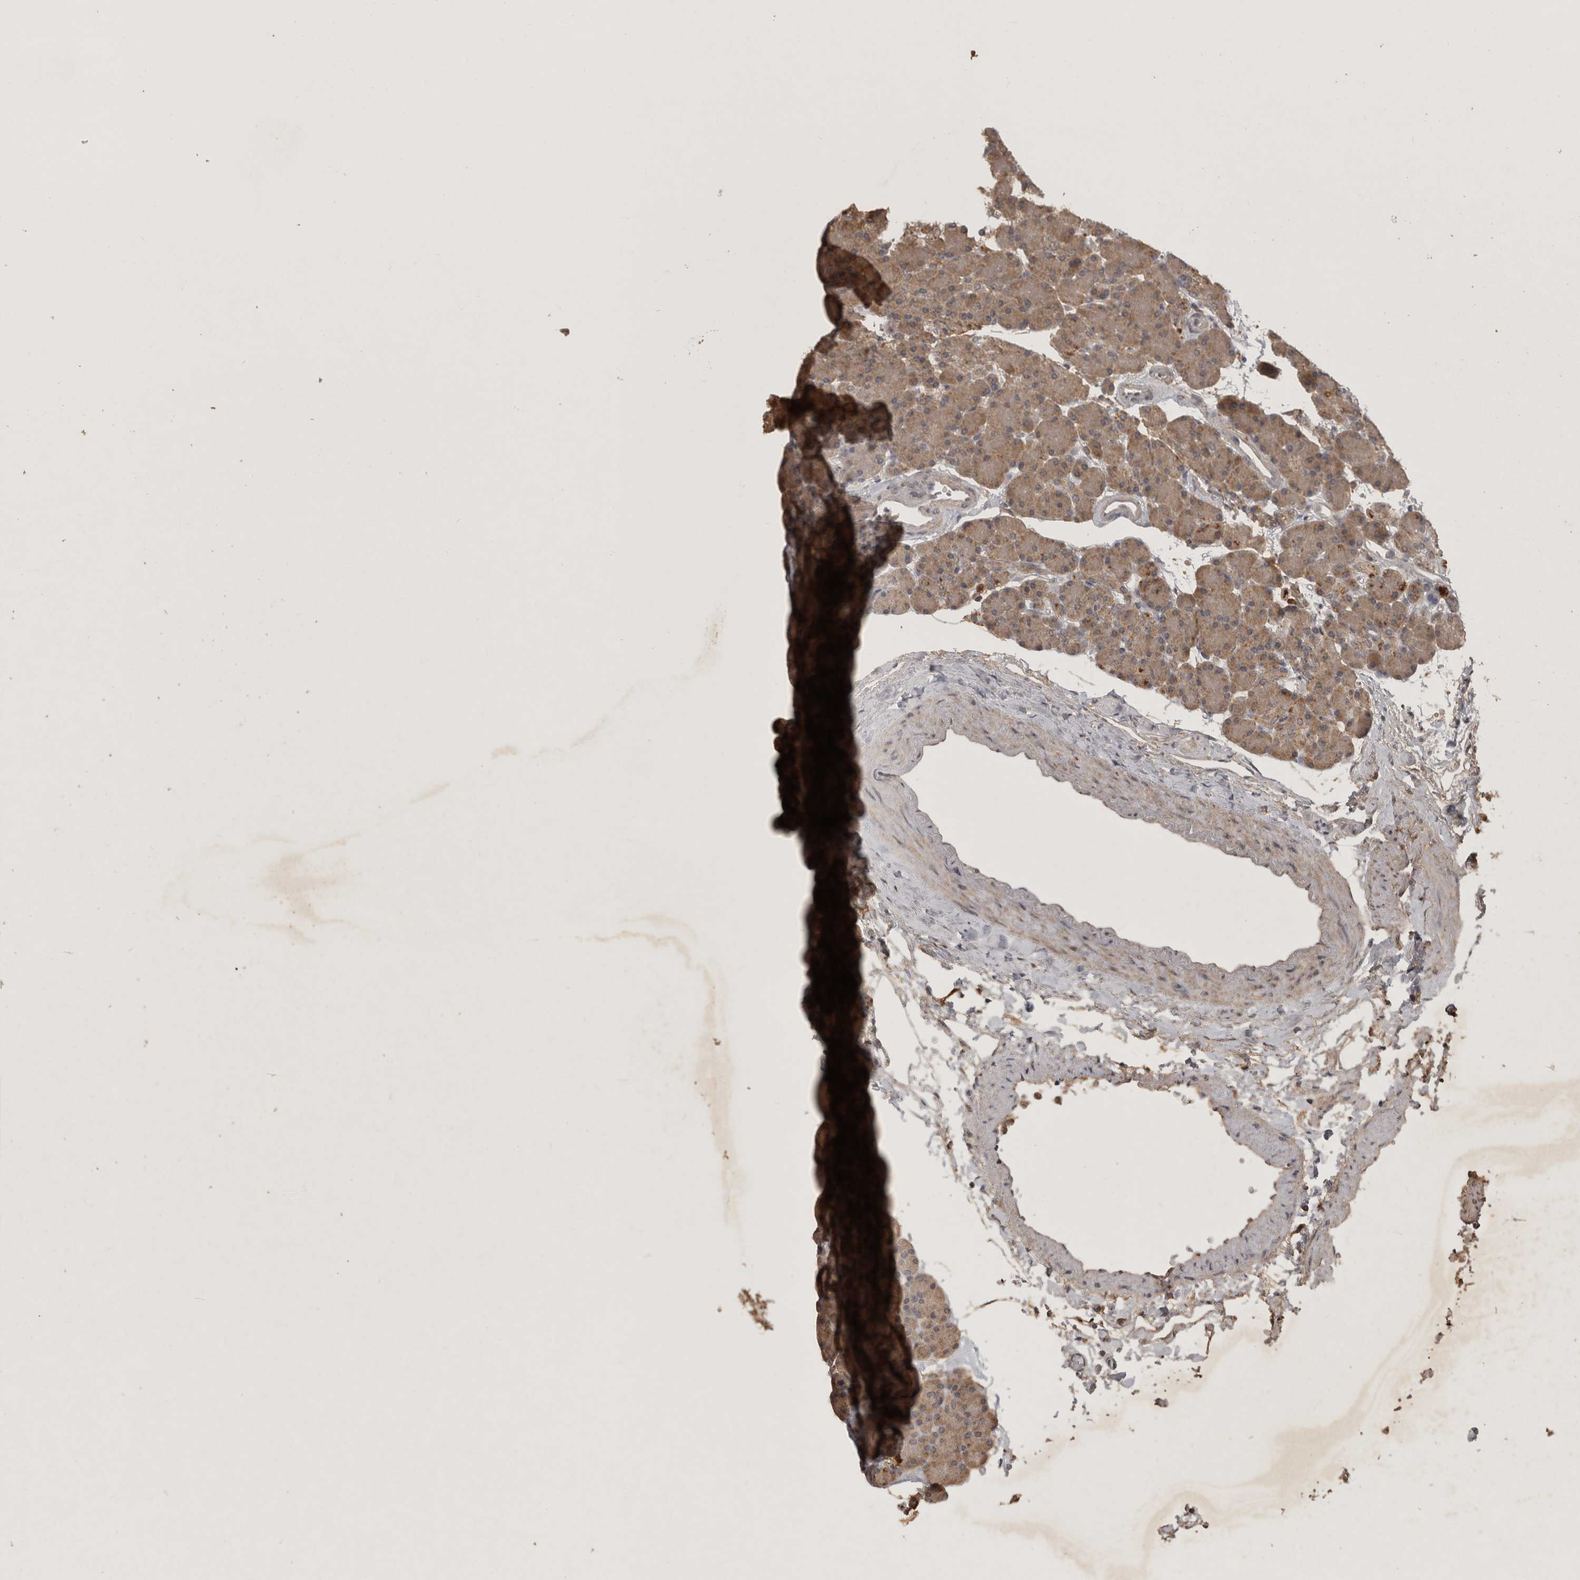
{"staining": {"intensity": "moderate", "quantity": ">75%", "location": "cytoplasmic/membranous"}, "tissue": "pancreas", "cell_type": "Exocrine glandular cells", "image_type": "normal", "snomed": [{"axis": "morphology", "description": "Normal tissue, NOS"}, {"axis": "topography", "description": "Pancreas"}], "caption": "The immunohistochemical stain shows moderate cytoplasmic/membranous positivity in exocrine glandular cells of normal pancreas.", "gene": "ADAMTS4", "patient": {"sex": "female", "age": 43}}